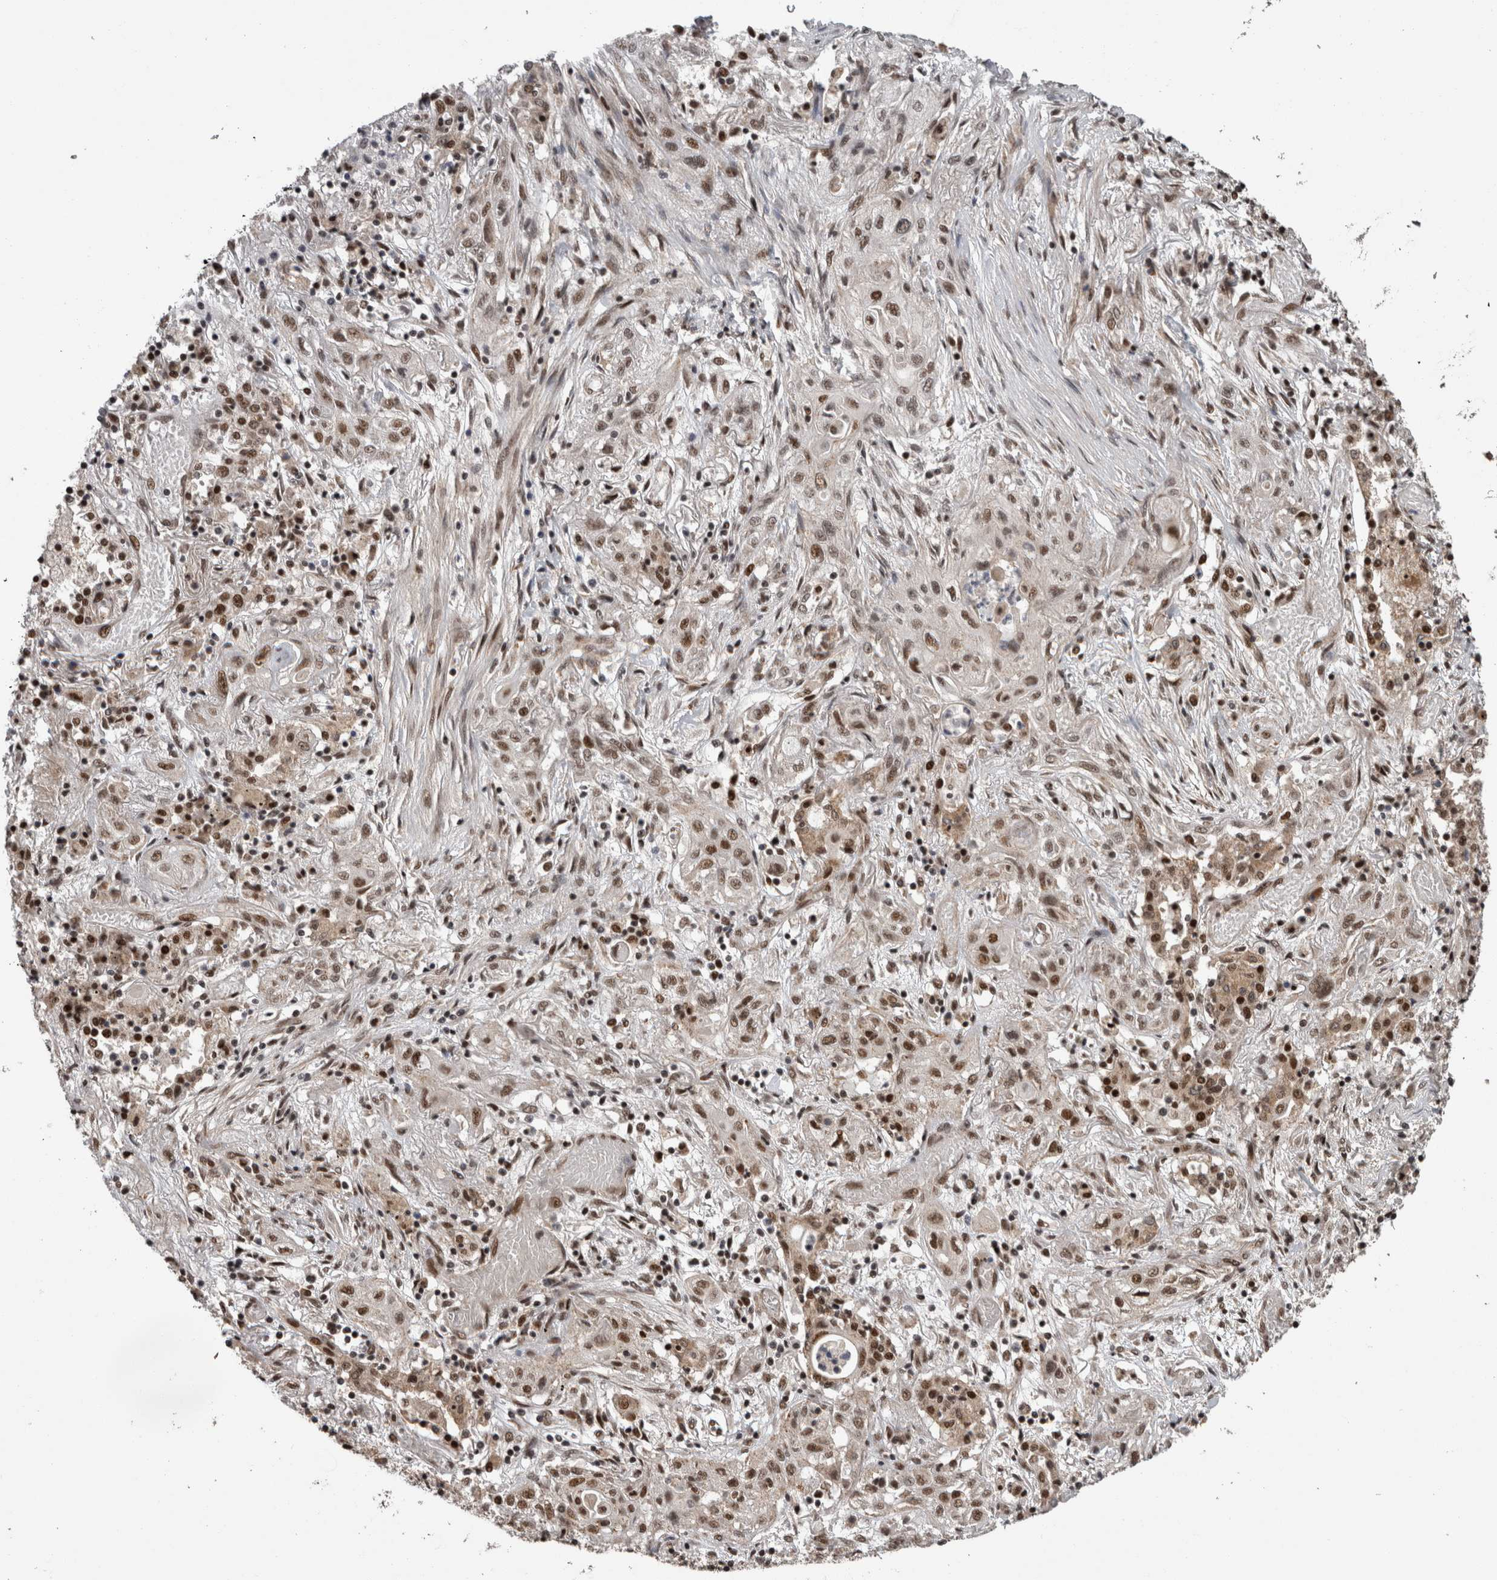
{"staining": {"intensity": "weak", "quantity": ">75%", "location": "nuclear"}, "tissue": "lung cancer", "cell_type": "Tumor cells", "image_type": "cancer", "snomed": [{"axis": "morphology", "description": "Squamous cell carcinoma, NOS"}, {"axis": "topography", "description": "Lung"}], "caption": "The histopathology image reveals immunohistochemical staining of squamous cell carcinoma (lung). There is weak nuclear positivity is appreciated in approximately >75% of tumor cells.", "gene": "CPSF2", "patient": {"sex": "female", "age": 47}}